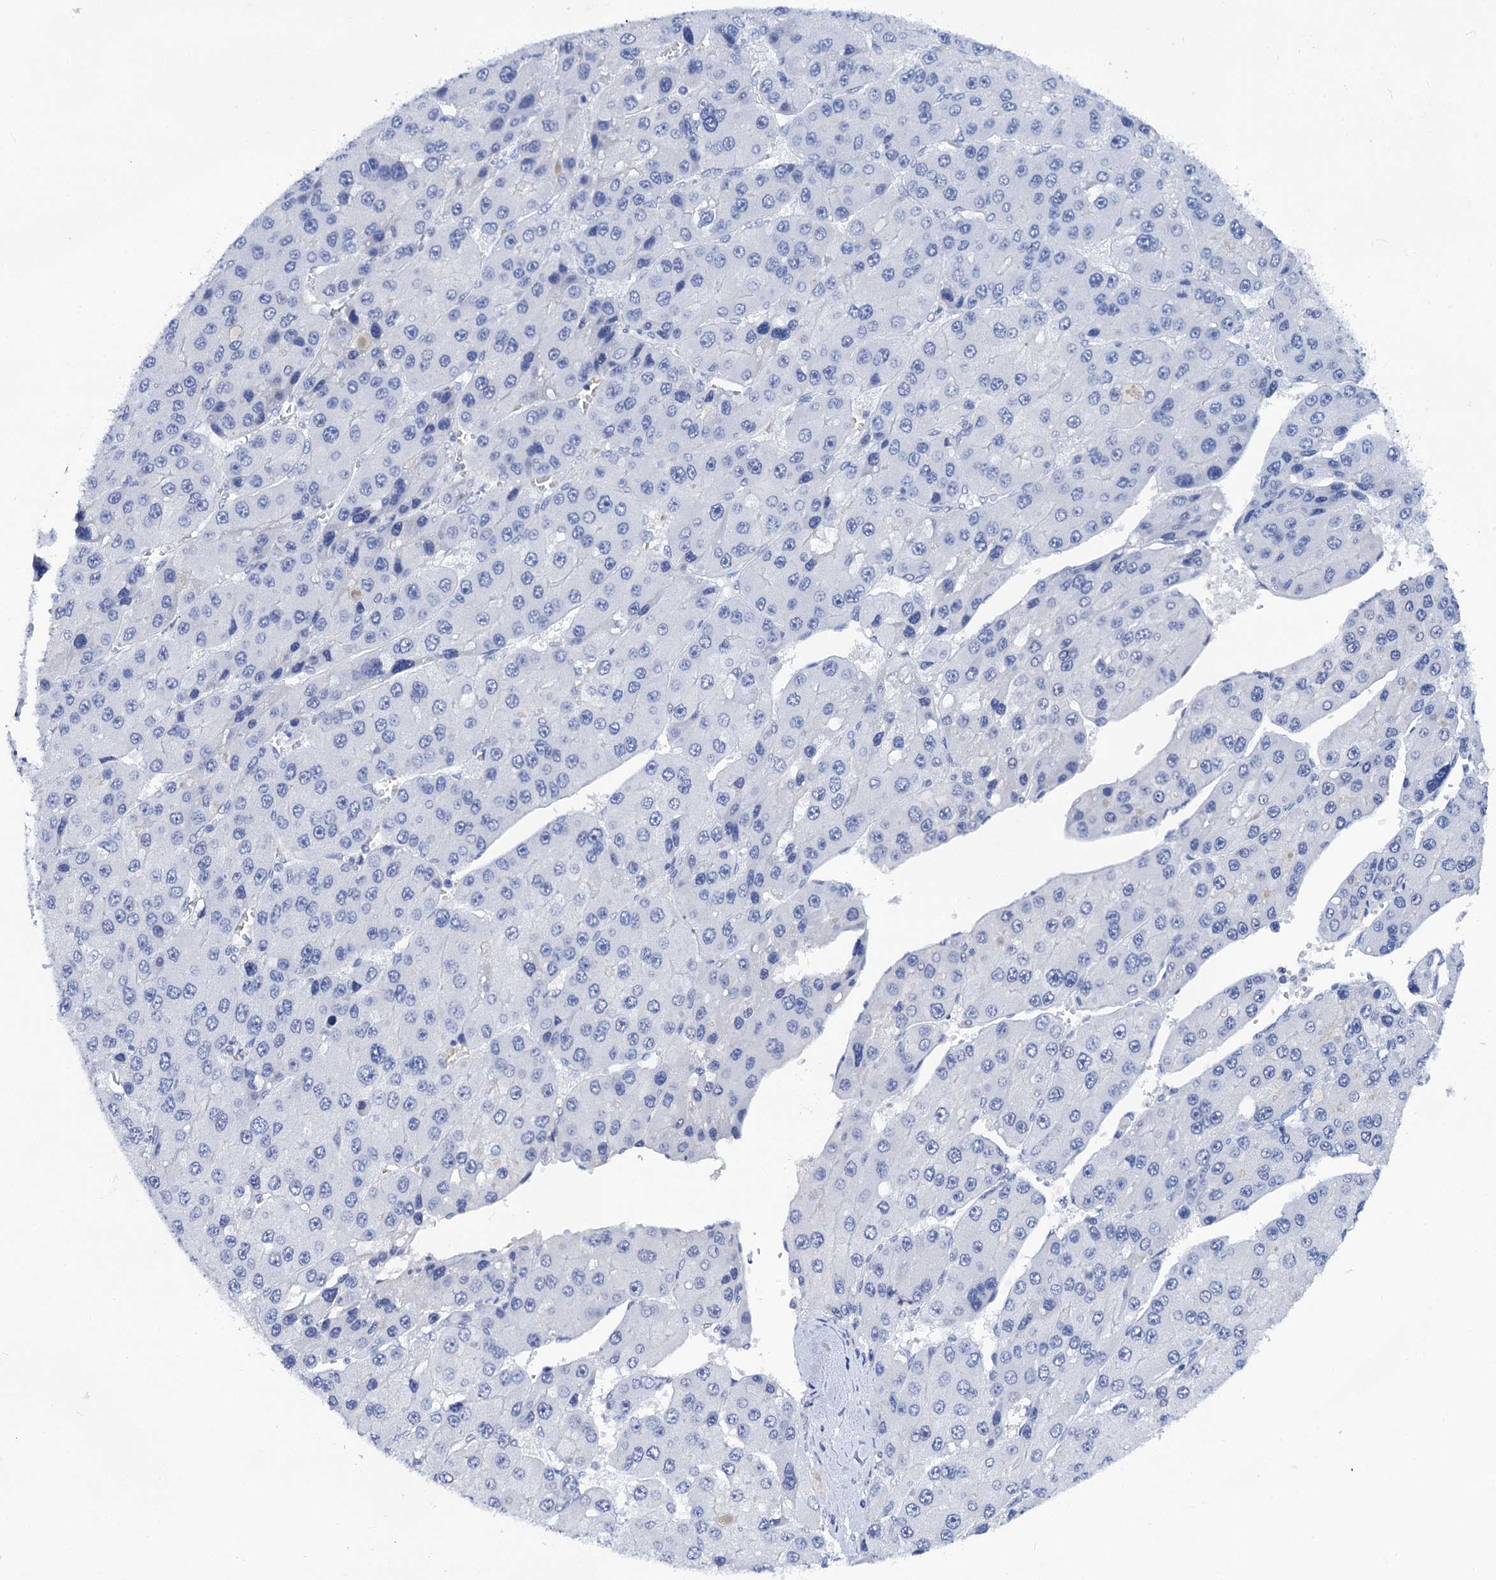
{"staining": {"intensity": "negative", "quantity": "none", "location": "none"}, "tissue": "liver cancer", "cell_type": "Tumor cells", "image_type": "cancer", "snomed": [{"axis": "morphology", "description": "Carcinoma, Hepatocellular, NOS"}, {"axis": "topography", "description": "Liver"}], "caption": "Immunohistochemistry photomicrograph of liver cancer (hepatocellular carcinoma) stained for a protein (brown), which exhibits no positivity in tumor cells.", "gene": "LYPD3", "patient": {"sex": "female", "age": 73}}